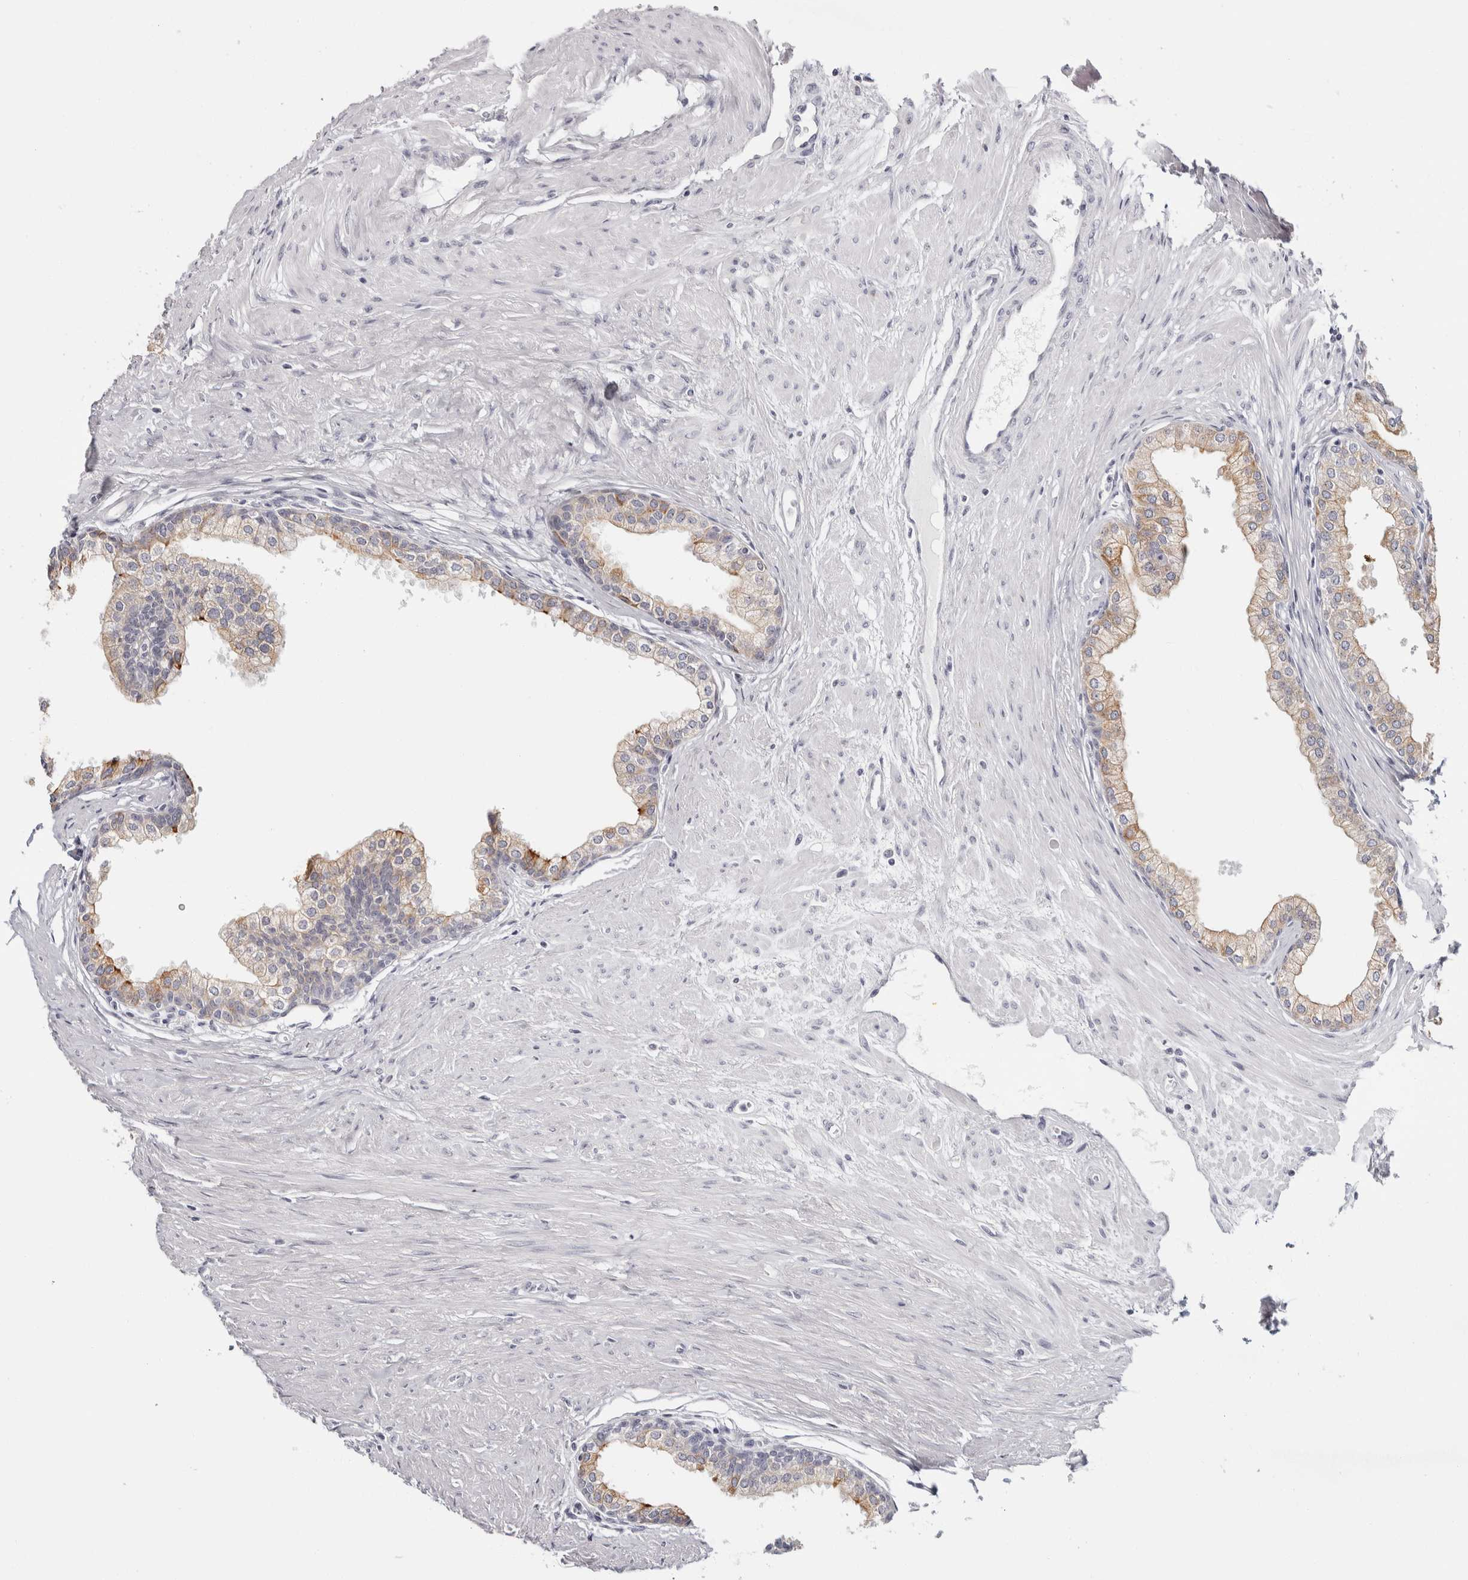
{"staining": {"intensity": "moderate", "quantity": "25%-75%", "location": "cytoplasmic/membranous"}, "tissue": "prostate", "cell_type": "Glandular cells", "image_type": "normal", "snomed": [{"axis": "morphology", "description": "Normal tissue, NOS"}, {"axis": "morphology", "description": "Urothelial carcinoma, Low grade"}, {"axis": "topography", "description": "Urinary bladder"}, {"axis": "topography", "description": "Prostate"}], "caption": "Prostate stained with DAB immunohistochemistry shows medium levels of moderate cytoplasmic/membranous positivity in approximately 25%-75% of glandular cells.", "gene": "RPH3AL", "patient": {"sex": "male", "age": 60}}